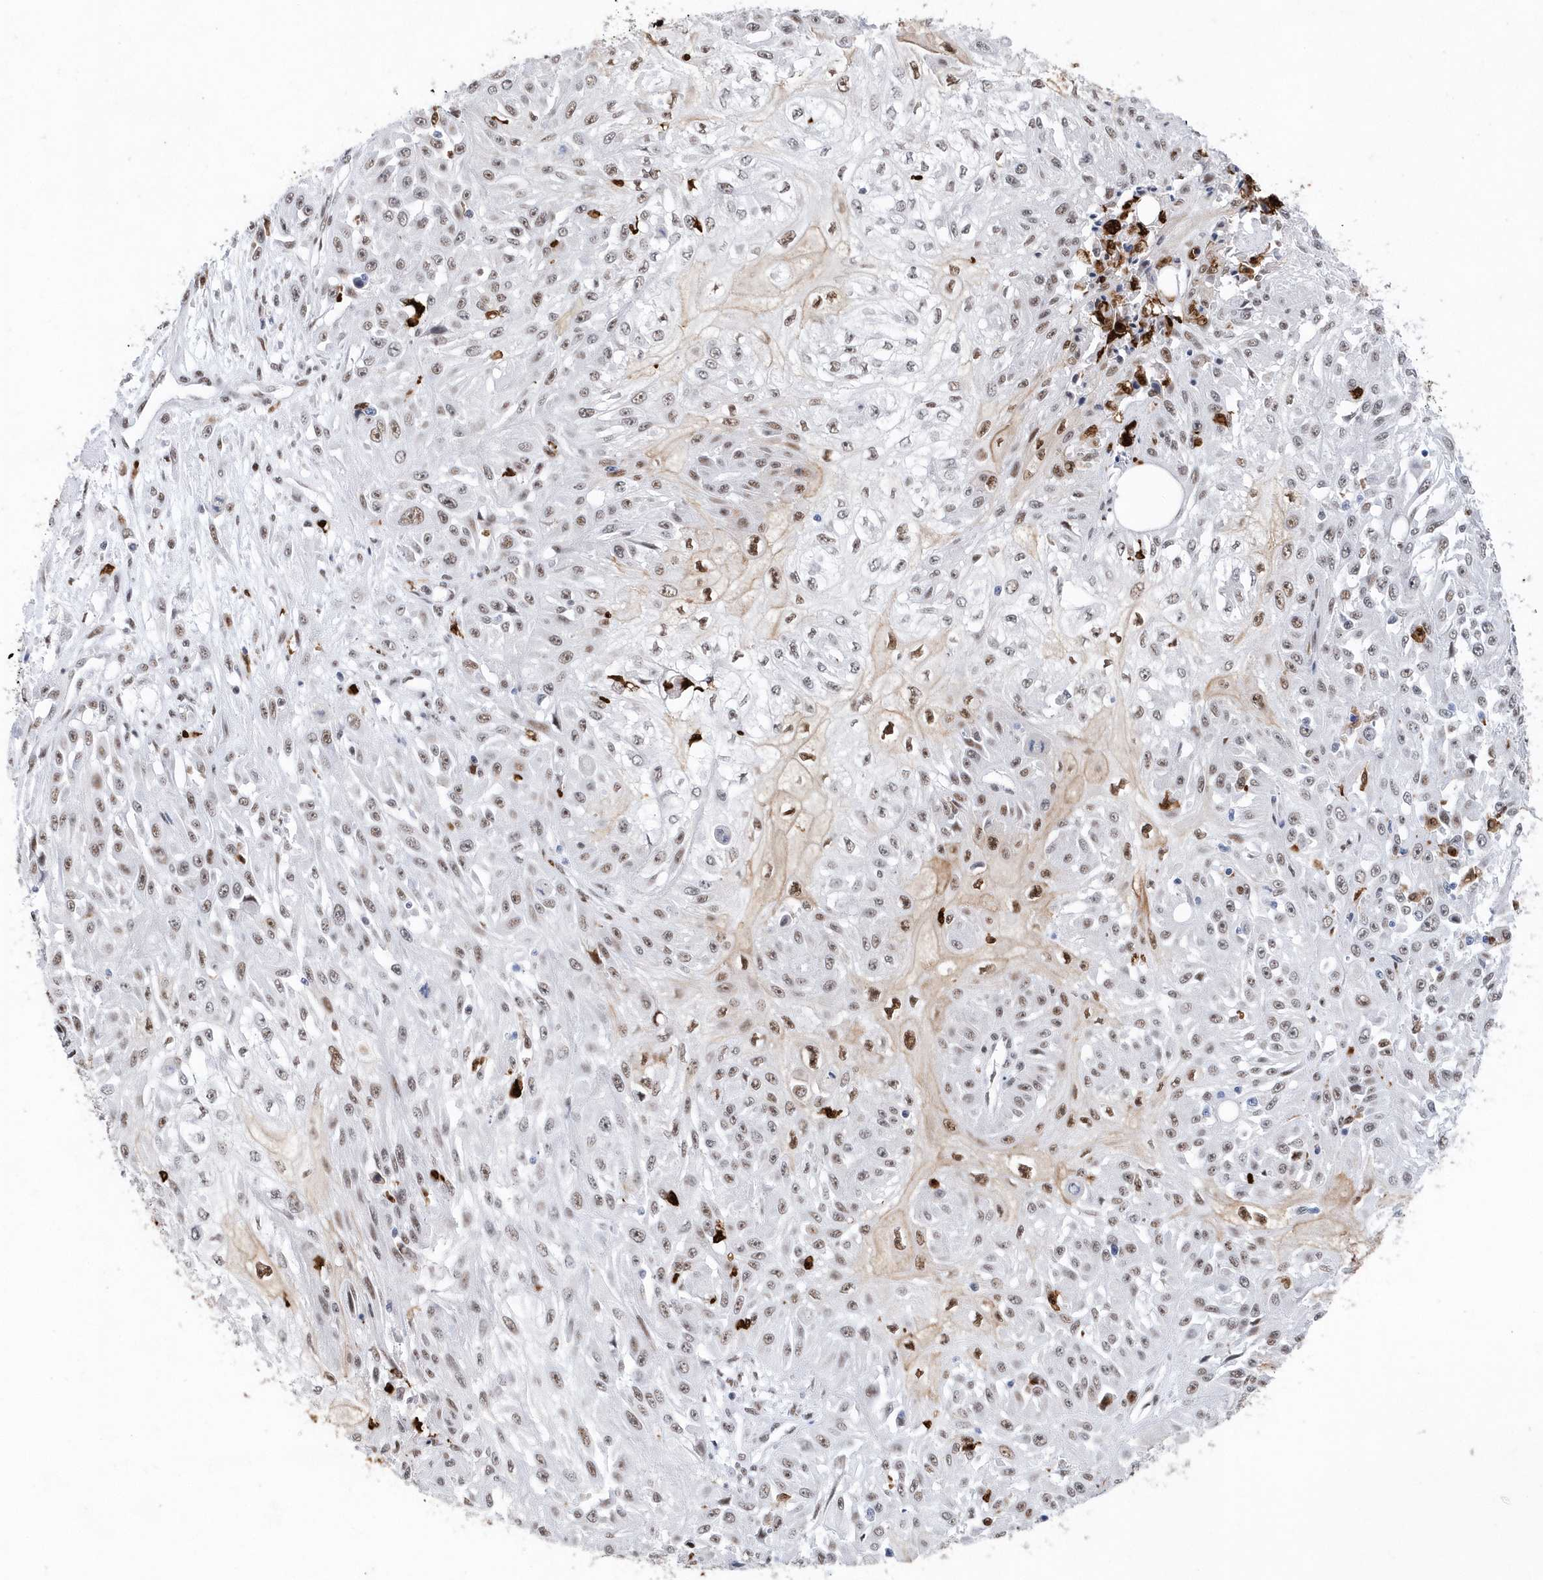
{"staining": {"intensity": "weak", "quantity": ">75%", "location": "nuclear"}, "tissue": "skin cancer", "cell_type": "Tumor cells", "image_type": "cancer", "snomed": [{"axis": "morphology", "description": "Squamous cell carcinoma, NOS"}, {"axis": "morphology", "description": "Squamous cell carcinoma, metastatic, NOS"}, {"axis": "topography", "description": "Skin"}, {"axis": "topography", "description": "Lymph node"}], "caption": "Squamous cell carcinoma (skin) stained for a protein (brown) displays weak nuclear positive expression in about >75% of tumor cells.", "gene": "RPP30", "patient": {"sex": "male", "age": 75}}